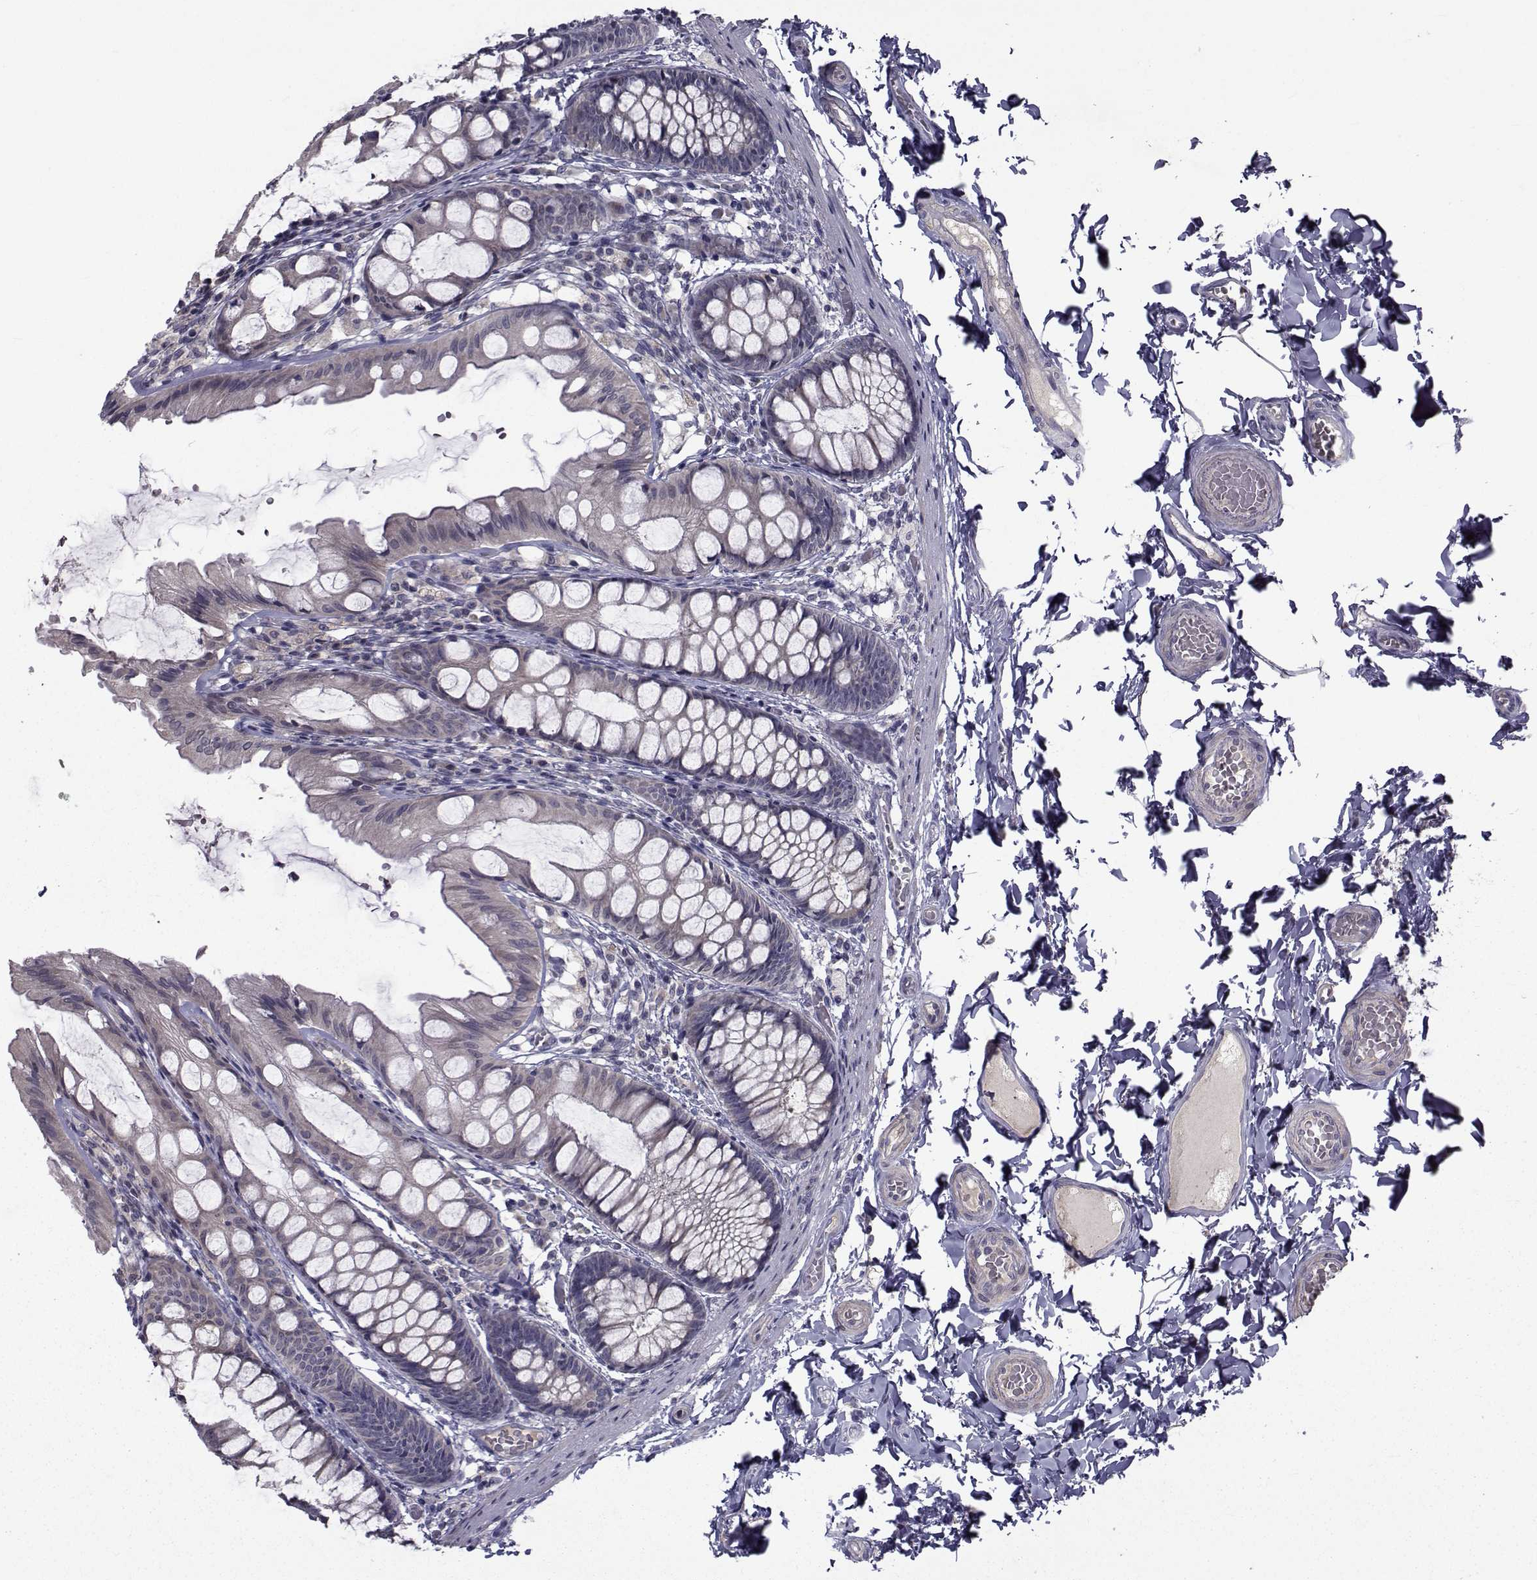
{"staining": {"intensity": "negative", "quantity": "none", "location": "none"}, "tissue": "colon", "cell_type": "Endothelial cells", "image_type": "normal", "snomed": [{"axis": "morphology", "description": "Normal tissue, NOS"}, {"axis": "topography", "description": "Colon"}], "caption": "DAB immunohistochemical staining of benign colon displays no significant expression in endothelial cells. Brightfield microscopy of immunohistochemistry stained with DAB (brown) and hematoxylin (blue), captured at high magnification.", "gene": "FDXR", "patient": {"sex": "male", "age": 47}}